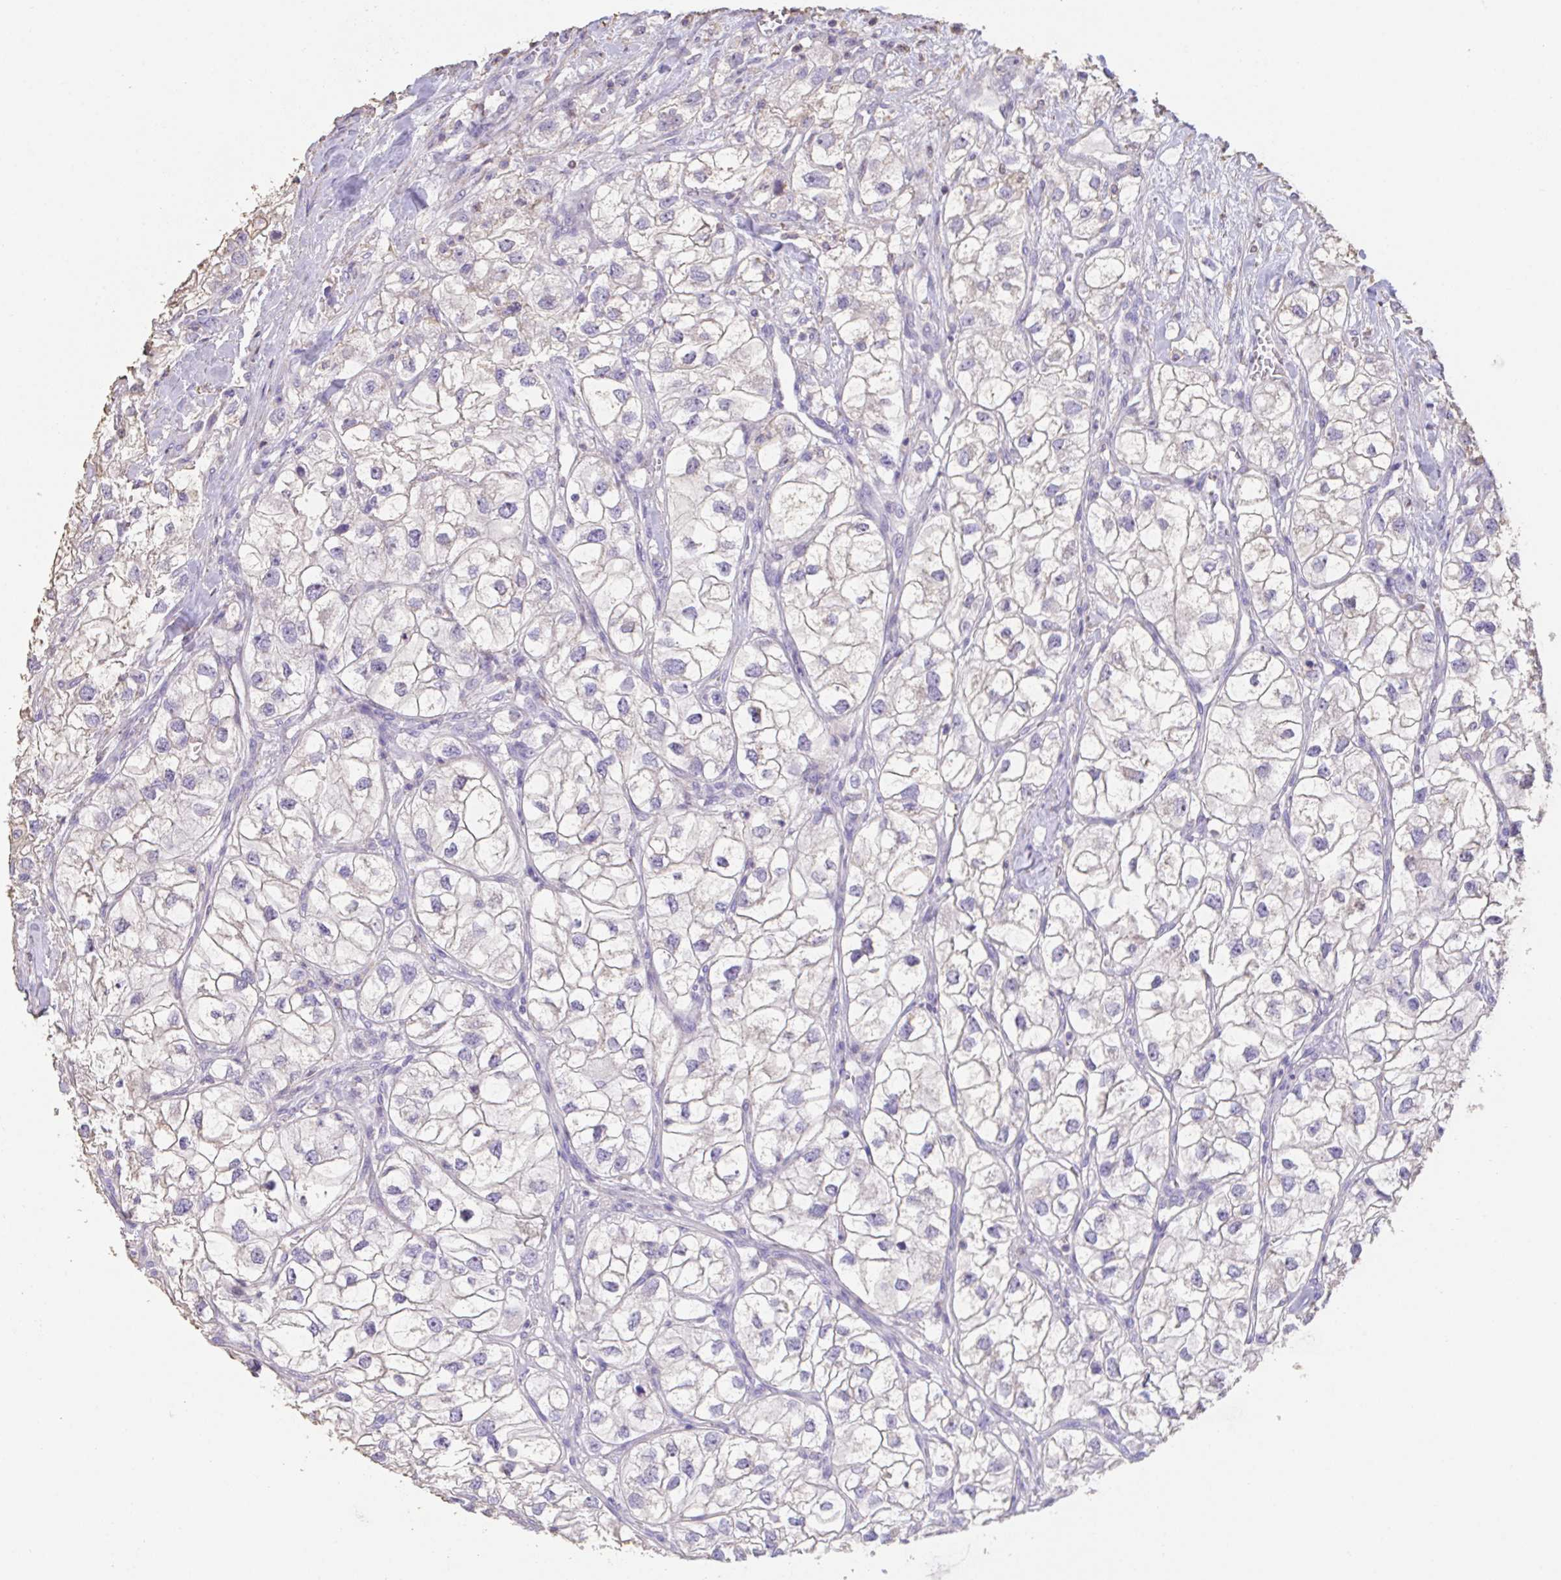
{"staining": {"intensity": "negative", "quantity": "none", "location": "none"}, "tissue": "renal cancer", "cell_type": "Tumor cells", "image_type": "cancer", "snomed": [{"axis": "morphology", "description": "Adenocarcinoma, NOS"}, {"axis": "topography", "description": "Kidney"}], "caption": "This image is of renal cancer (adenocarcinoma) stained with immunohistochemistry (IHC) to label a protein in brown with the nuclei are counter-stained blue. There is no expression in tumor cells.", "gene": "IL23R", "patient": {"sex": "male", "age": 59}}